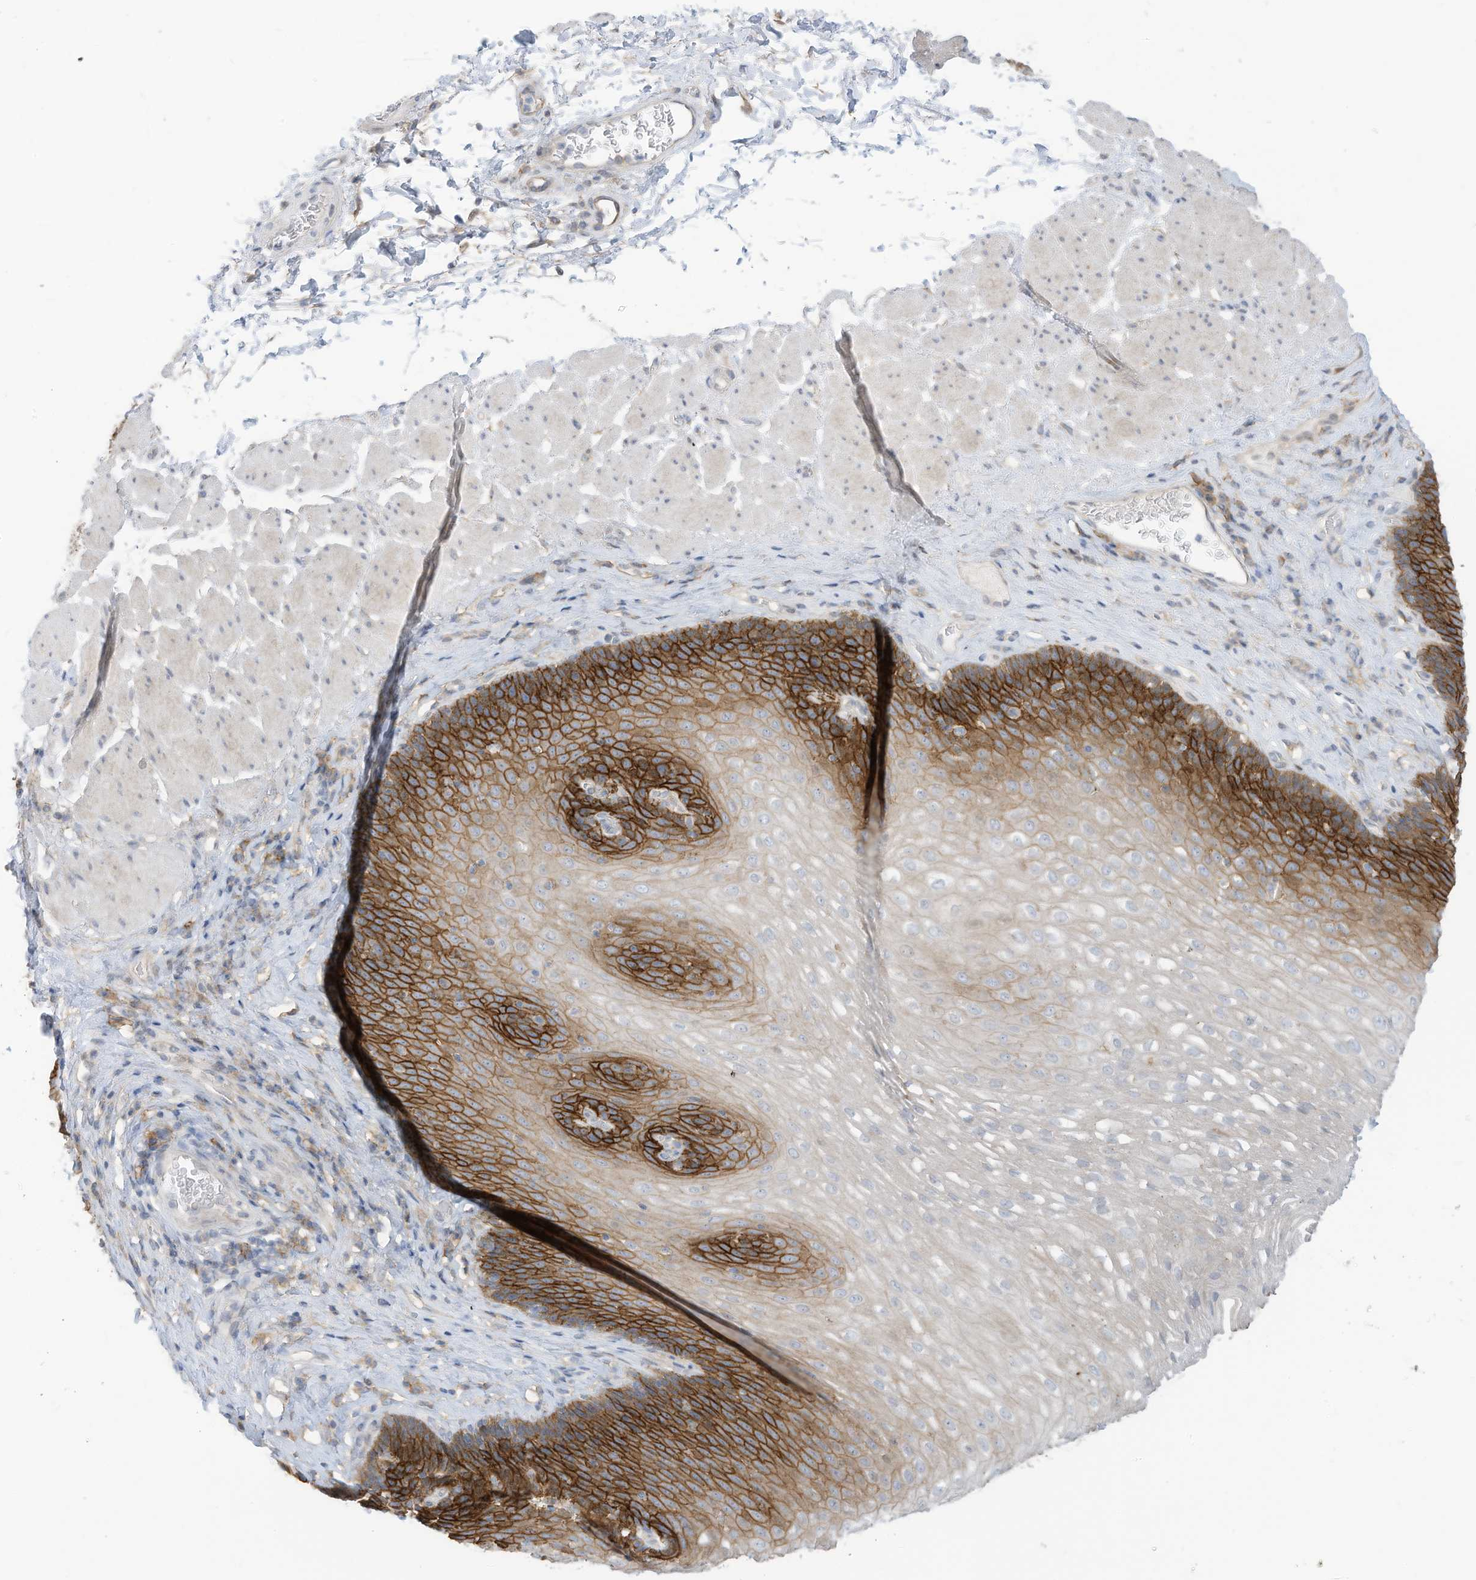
{"staining": {"intensity": "strong", "quantity": "25%-75%", "location": "cytoplasmic/membranous"}, "tissue": "esophagus", "cell_type": "Squamous epithelial cells", "image_type": "normal", "snomed": [{"axis": "morphology", "description": "Normal tissue, NOS"}, {"axis": "topography", "description": "Esophagus"}], "caption": "Brown immunohistochemical staining in normal esophagus reveals strong cytoplasmic/membranous positivity in about 25%-75% of squamous epithelial cells. (DAB (3,3'-diaminobenzidine) = brown stain, brightfield microscopy at high magnification).", "gene": "SLC1A5", "patient": {"sex": "female", "age": 66}}